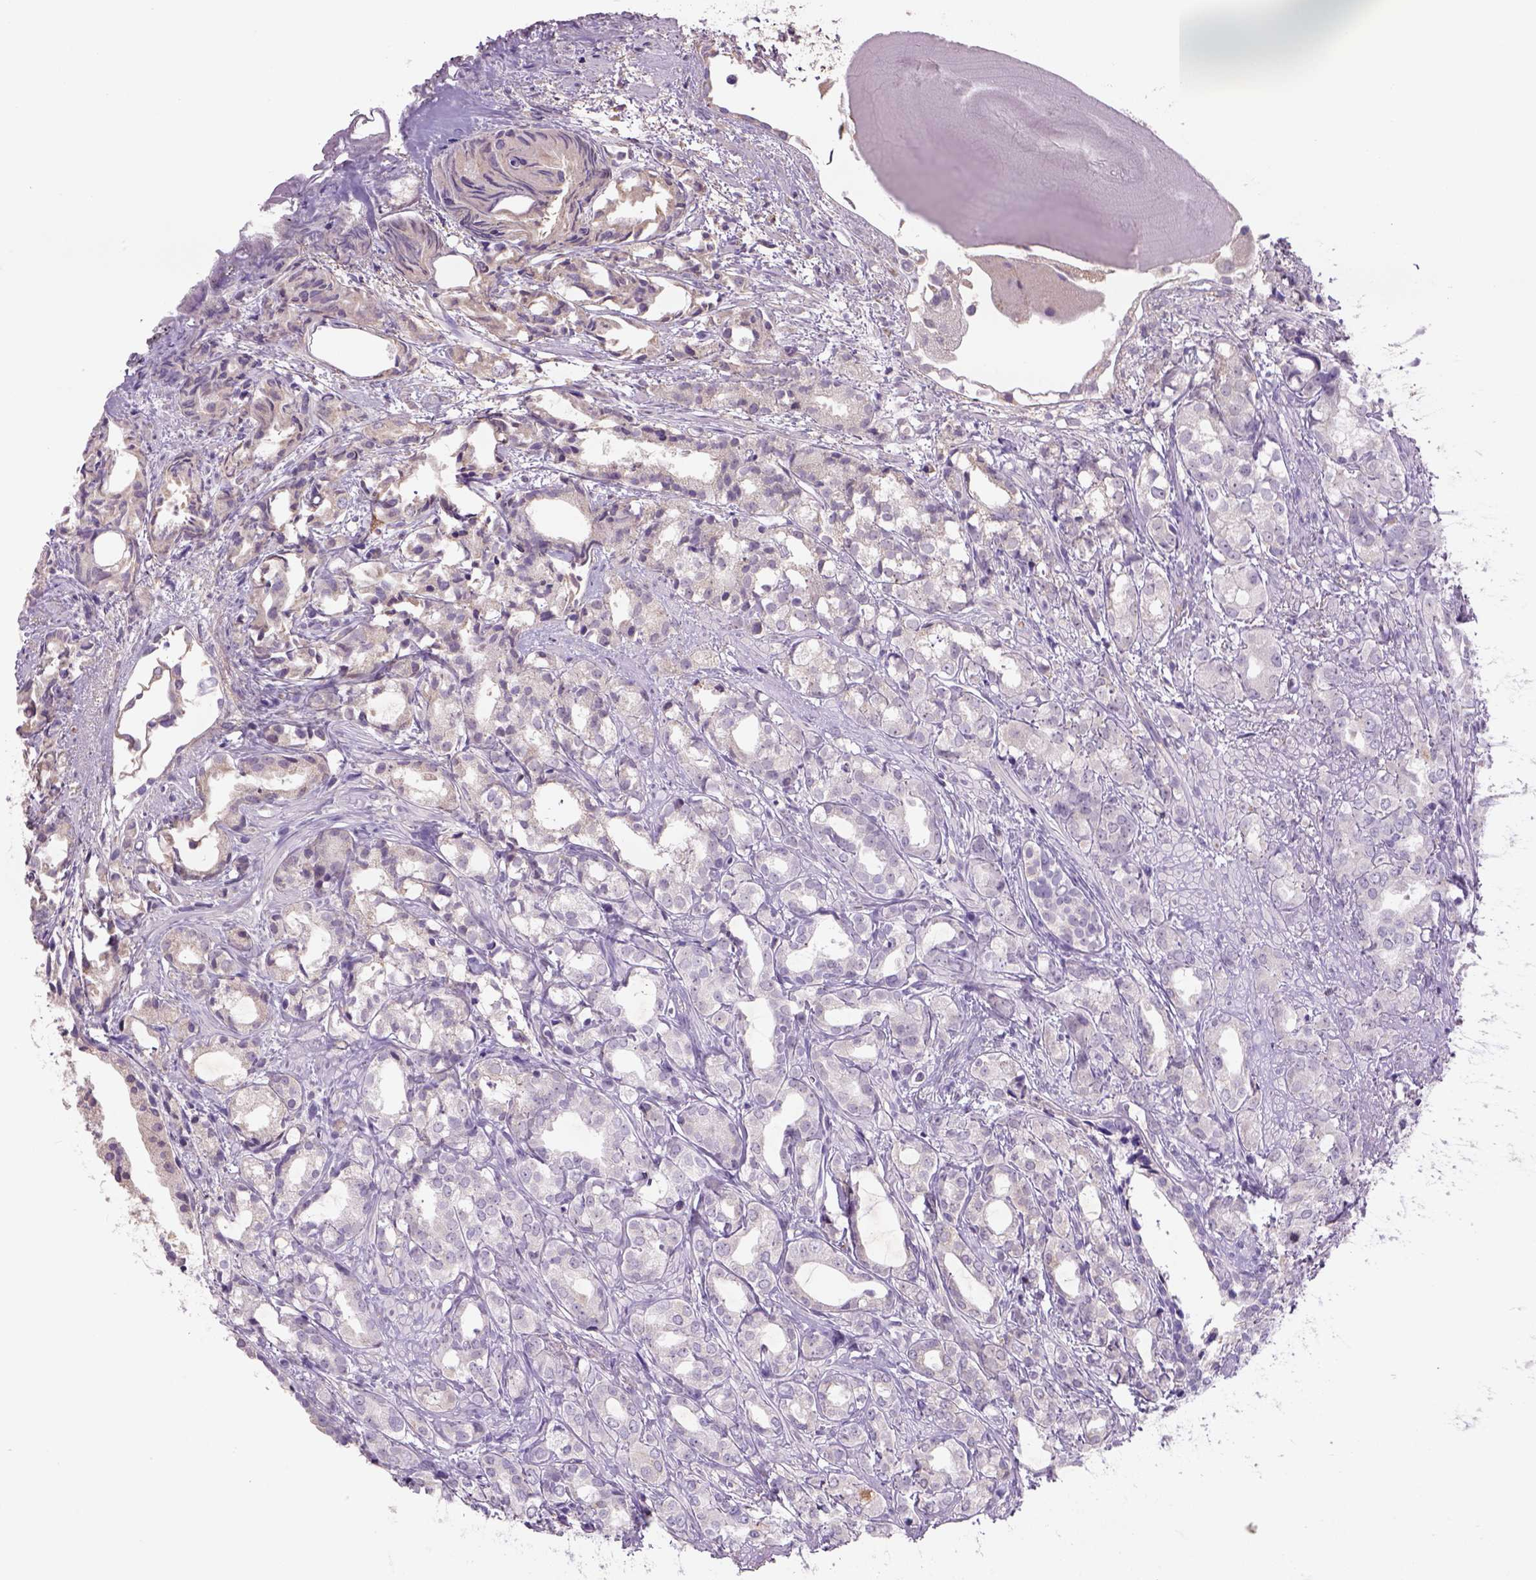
{"staining": {"intensity": "negative", "quantity": "none", "location": "none"}, "tissue": "prostate cancer", "cell_type": "Tumor cells", "image_type": "cancer", "snomed": [{"axis": "morphology", "description": "Adenocarcinoma, High grade"}, {"axis": "topography", "description": "Prostate"}], "caption": "High power microscopy image of an immunohistochemistry micrograph of adenocarcinoma (high-grade) (prostate), revealing no significant positivity in tumor cells.", "gene": "NAALAD2", "patient": {"sex": "male", "age": 79}}